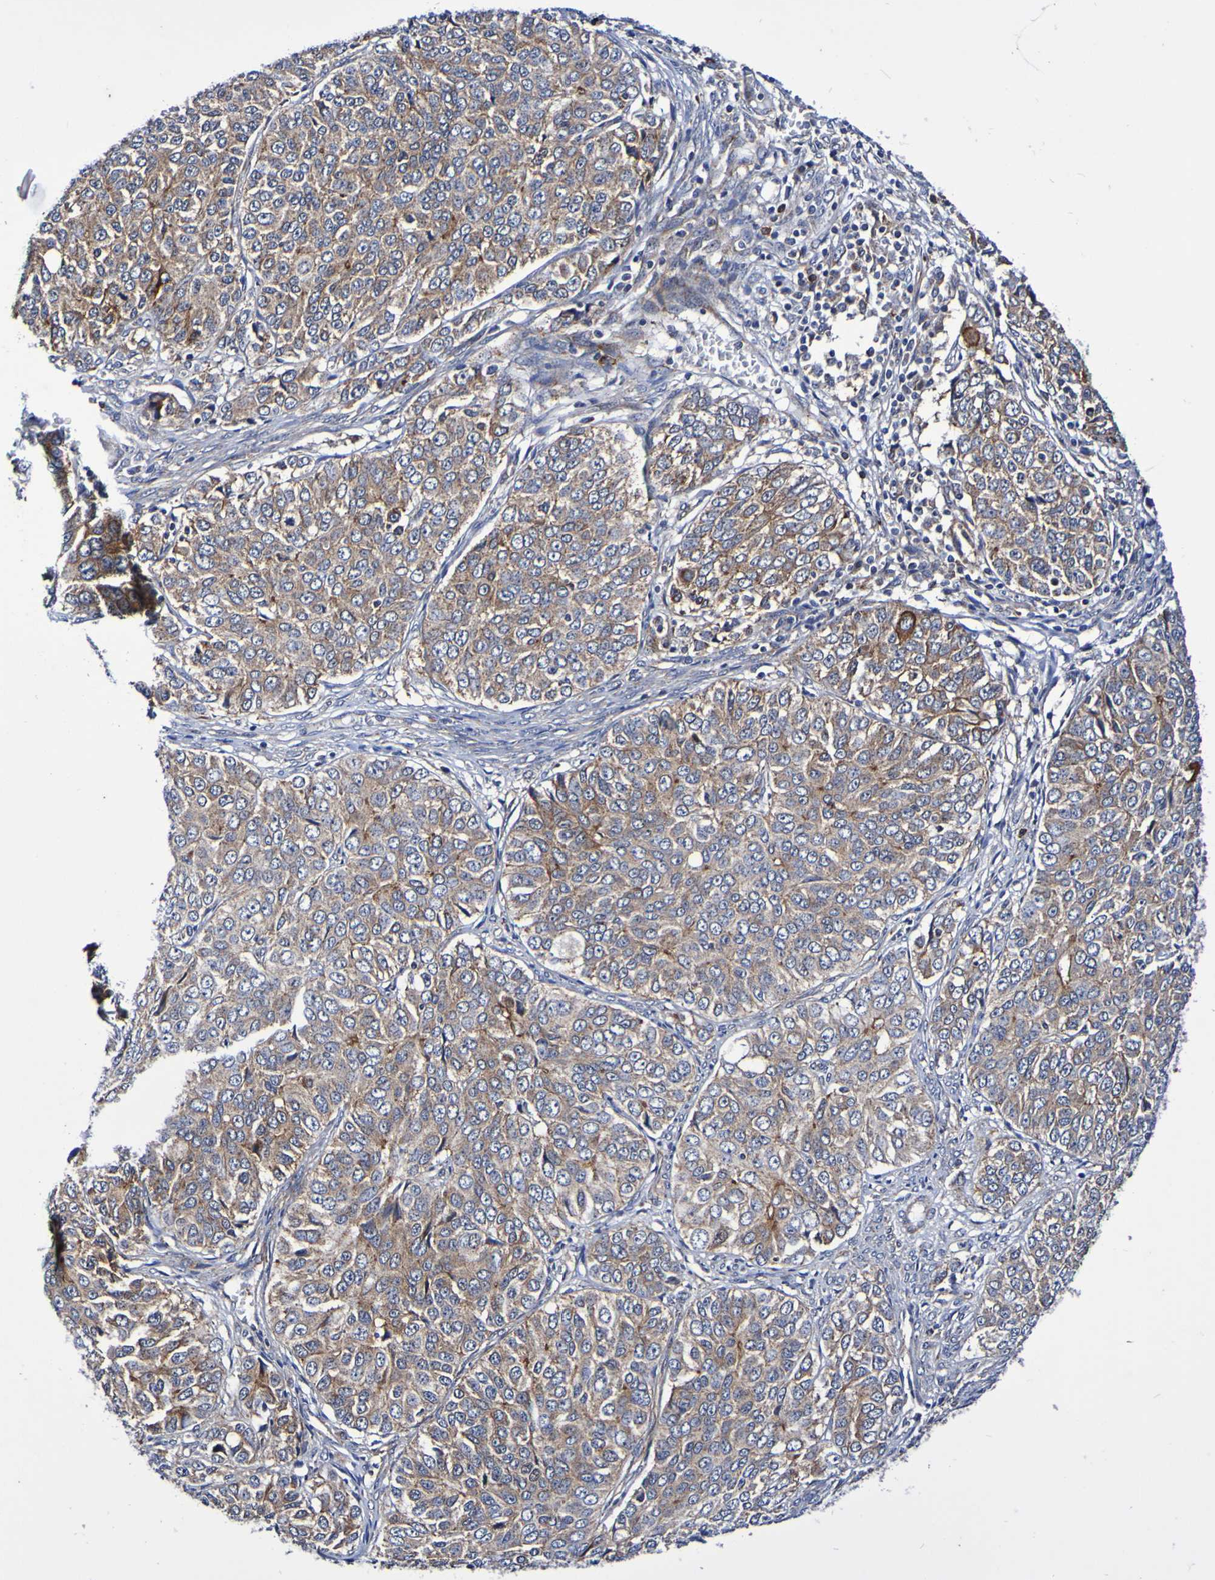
{"staining": {"intensity": "weak", "quantity": ">75%", "location": "cytoplasmic/membranous"}, "tissue": "ovarian cancer", "cell_type": "Tumor cells", "image_type": "cancer", "snomed": [{"axis": "morphology", "description": "Carcinoma, endometroid"}, {"axis": "topography", "description": "Ovary"}], "caption": "Approximately >75% of tumor cells in endometroid carcinoma (ovarian) reveal weak cytoplasmic/membranous protein expression as visualized by brown immunohistochemical staining.", "gene": "GJB1", "patient": {"sex": "female", "age": 51}}